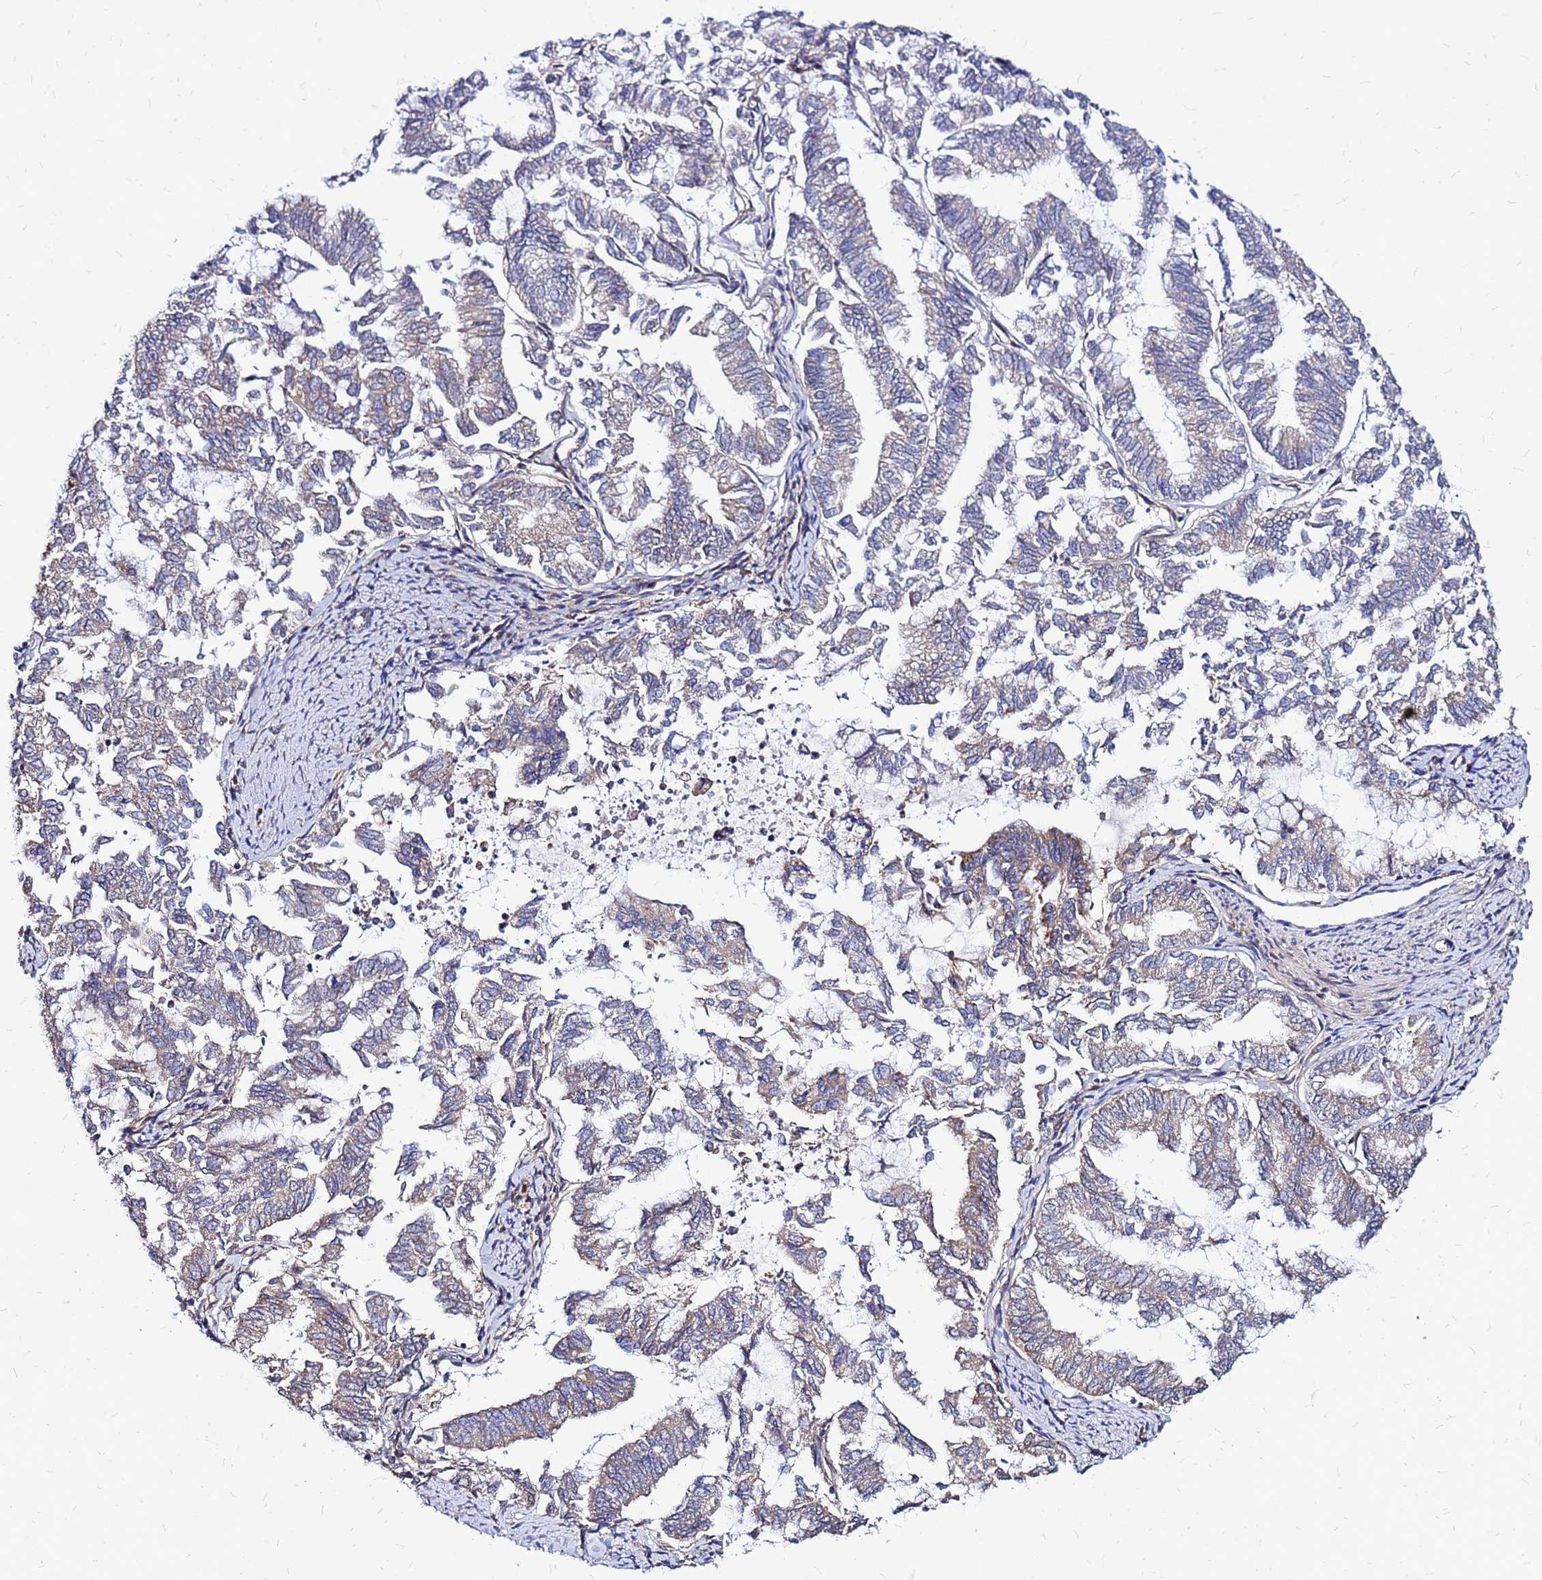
{"staining": {"intensity": "weak", "quantity": "<25%", "location": "cytoplasmic/membranous"}, "tissue": "endometrial cancer", "cell_type": "Tumor cells", "image_type": "cancer", "snomed": [{"axis": "morphology", "description": "Adenocarcinoma, NOS"}, {"axis": "topography", "description": "Endometrium"}], "caption": "Immunohistochemistry photomicrograph of human endometrial adenocarcinoma stained for a protein (brown), which reveals no expression in tumor cells.", "gene": "CYBC1", "patient": {"sex": "female", "age": 79}}